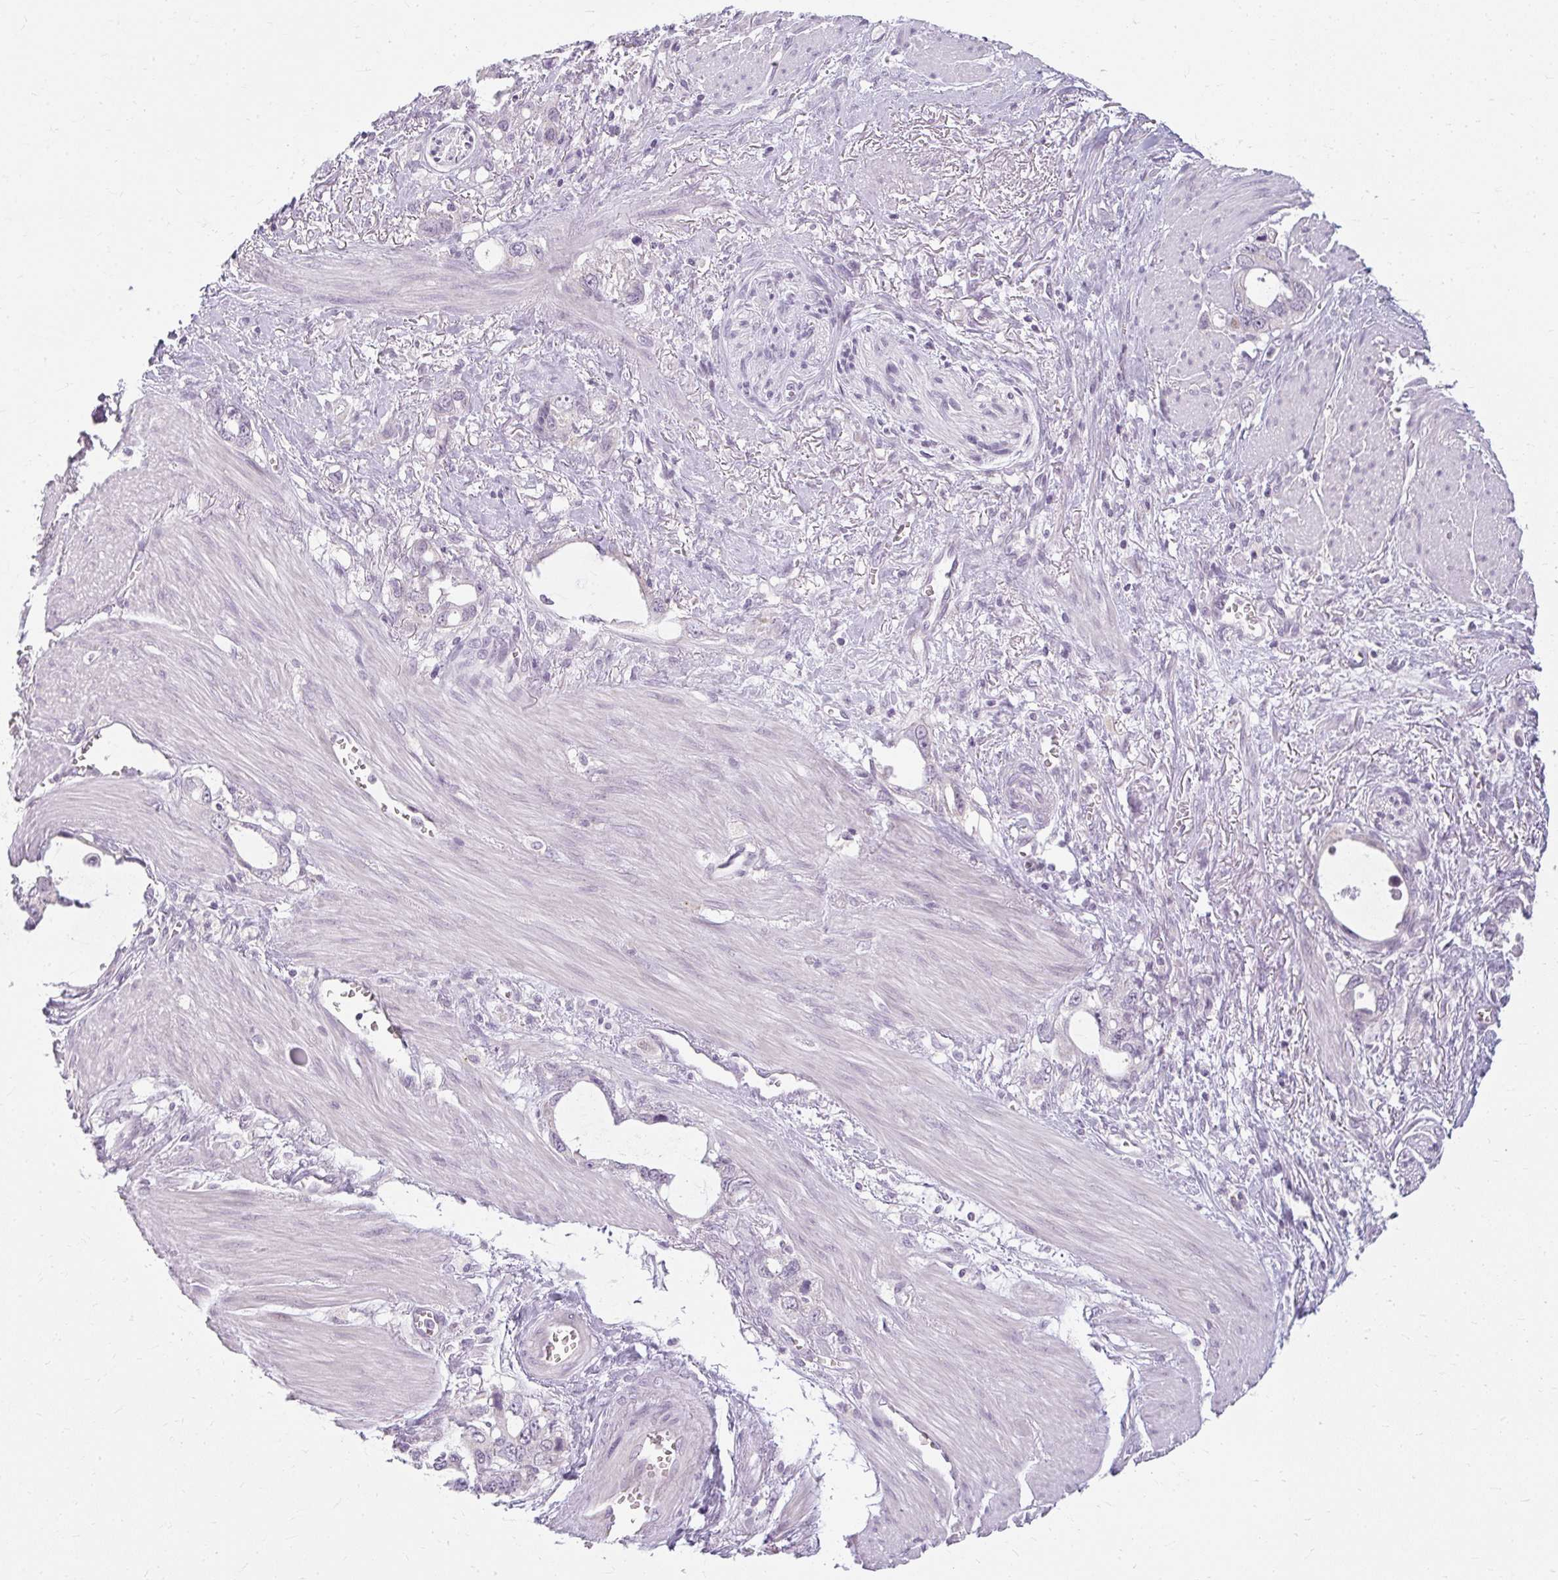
{"staining": {"intensity": "weak", "quantity": "<25%", "location": "cytoplasmic/membranous"}, "tissue": "stomach cancer", "cell_type": "Tumor cells", "image_type": "cancer", "snomed": [{"axis": "morphology", "description": "Adenocarcinoma, NOS"}, {"axis": "topography", "description": "Stomach, upper"}], "caption": "Tumor cells show no significant protein staining in adenocarcinoma (stomach).", "gene": "ZFYVE26", "patient": {"sex": "male", "age": 74}}